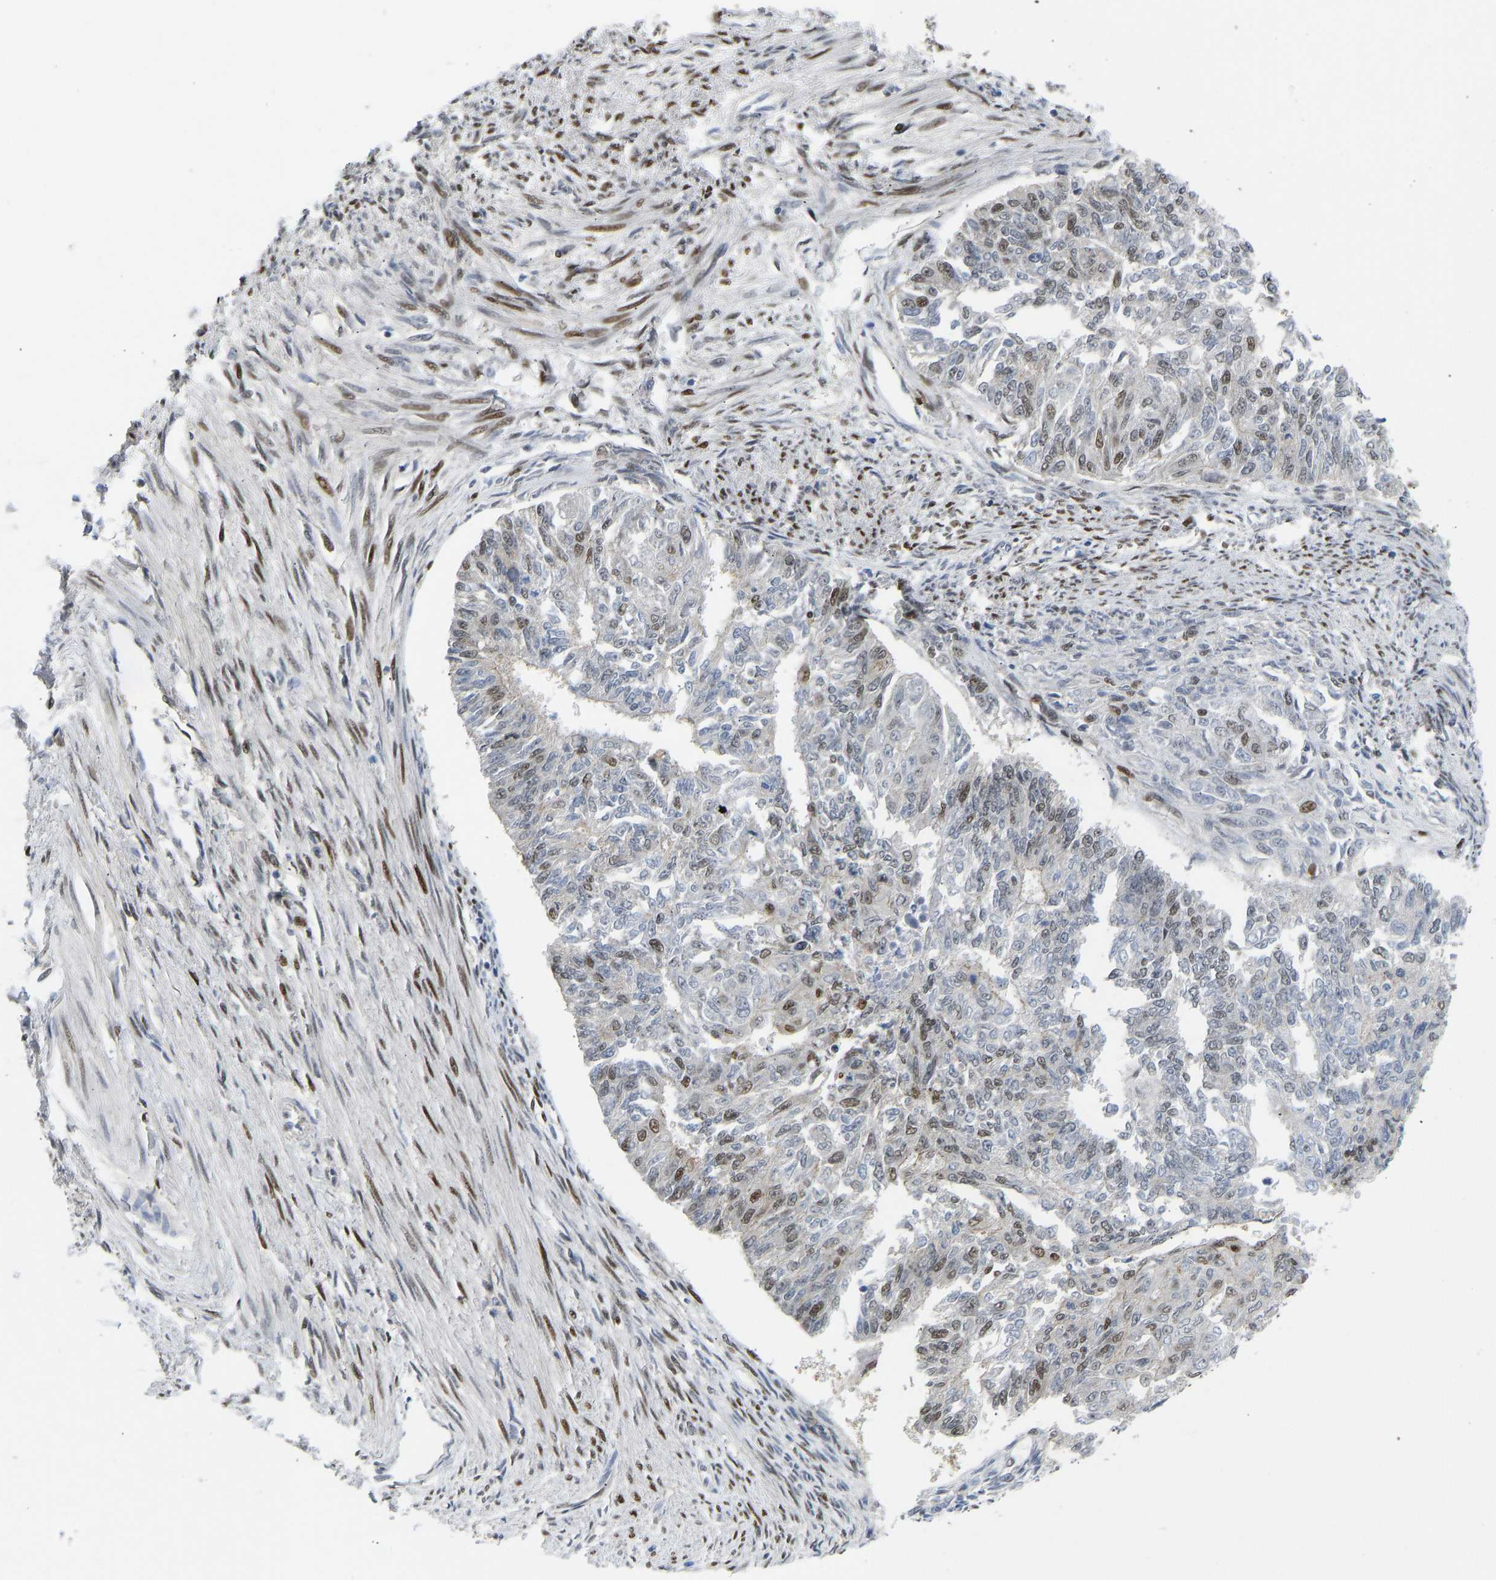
{"staining": {"intensity": "moderate", "quantity": "25%-75%", "location": "nuclear"}, "tissue": "endometrial cancer", "cell_type": "Tumor cells", "image_type": "cancer", "snomed": [{"axis": "morphology", "description": "Adenocarcinoma, NOS"}, {"axis": "topography", "description": "Endometrium"}], "caption": "Endometrial cancer stained with a brown dye demonstrates moderate nuclear positive positivity in about 25%-75% of tumor cells.", "gene": "FOXK1", "patient": {"sex": "female", "age": 32}}